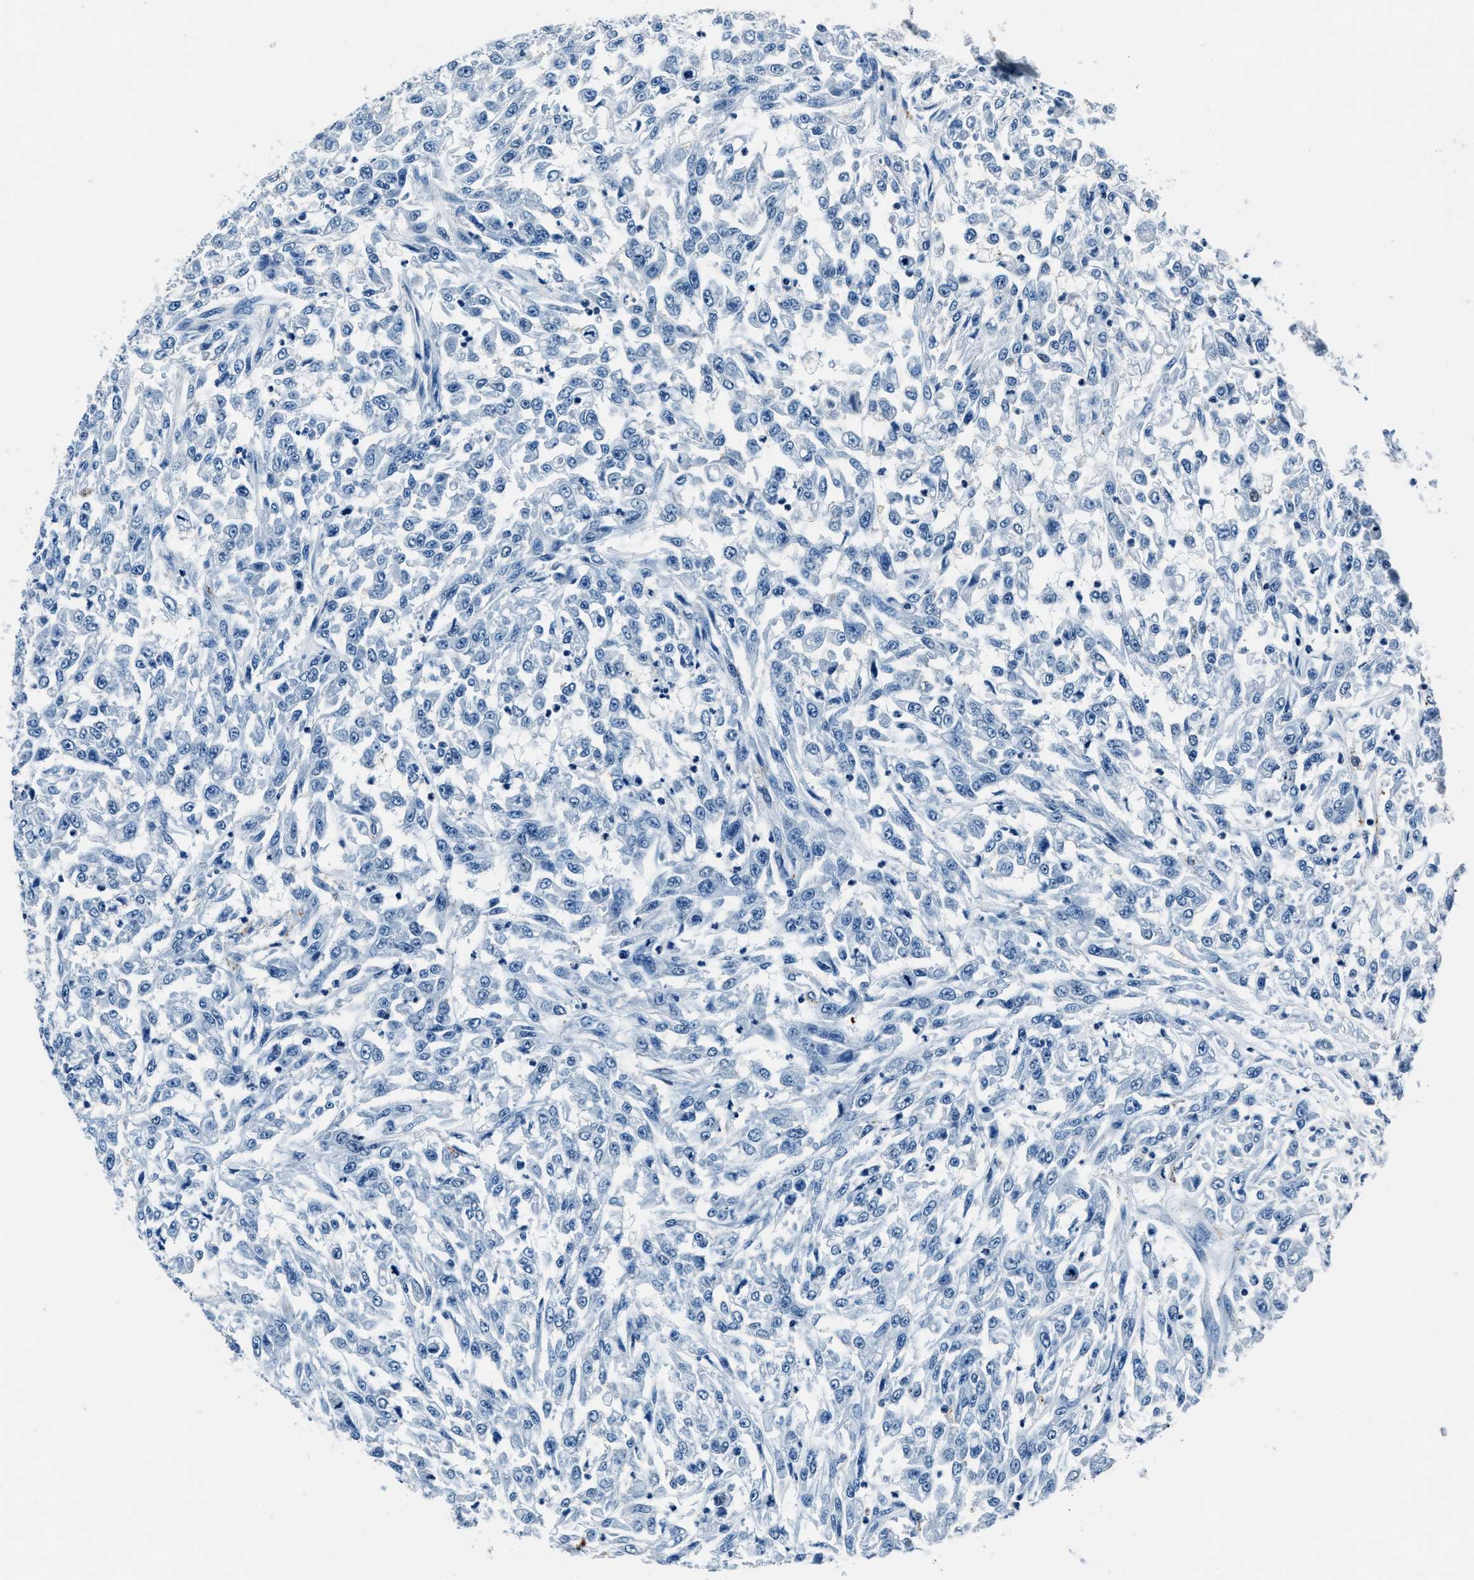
{"staining": {"intensity": "negative", "quantity": "none", "location": "none"}, "tissue": "urothelial cancer", "cell_type": "Tumor cells", "image_type": "cancer", "snomed": [{"axis": "morphology", "description": "Urothelial carcinoma, High grade"}, {"axis": "topography", "description": "Urinary bladder"}], "caption": "Micrograph shows no significant protein staining in tumor cells of high-grade urothelial carcinoma. (Immunohistochemistry (ihc), brightfield microscopy, high magnification).", "gene": "PTPDC1", "patient": {"sex": "male", "age": 46}}